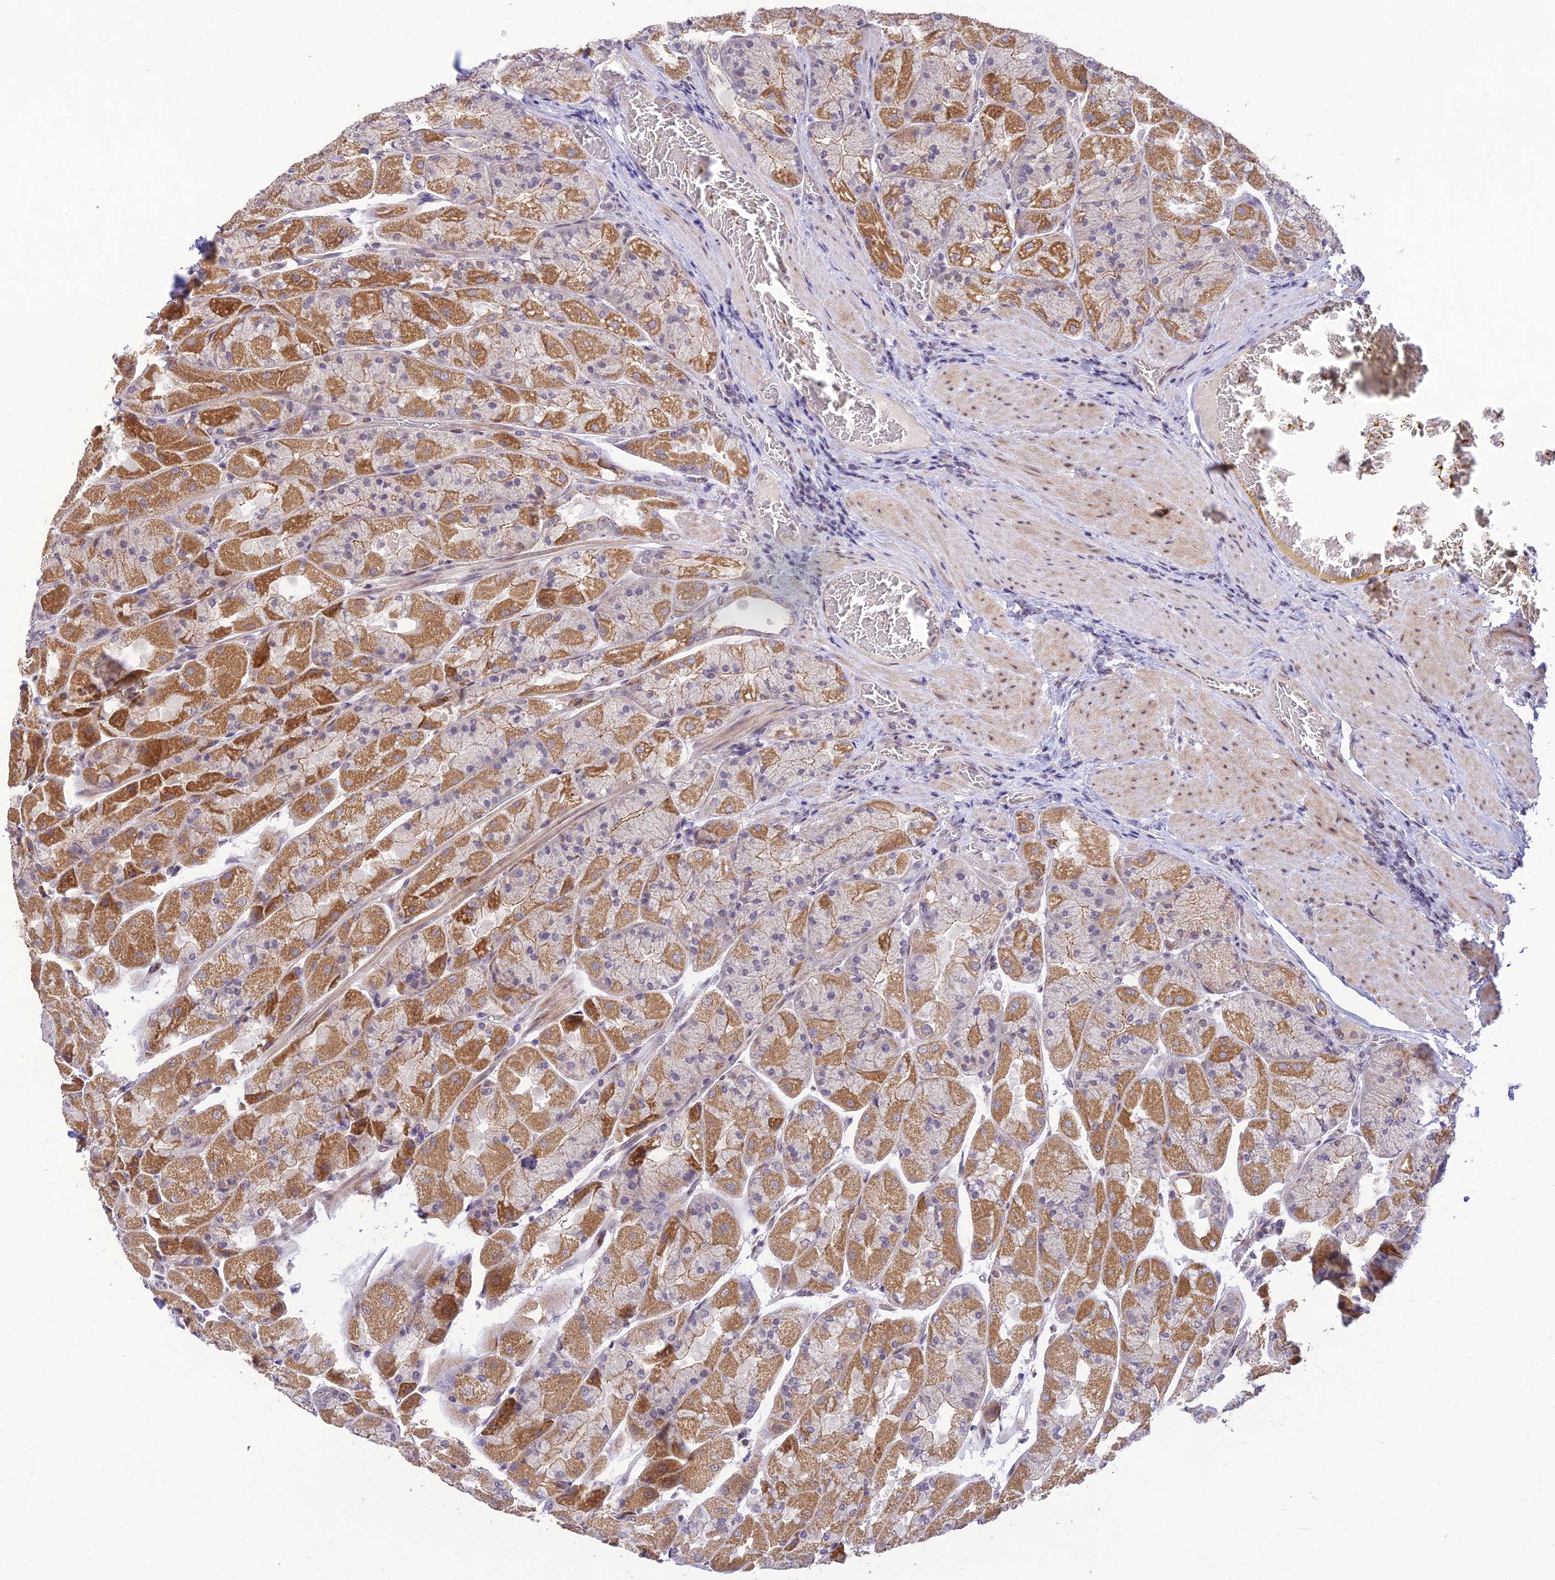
{"staining": {"intensity": "moderate", "quantity": ">75%", "location": "cytoplasmic/membranous,nuclear"}, "tissue": "stomach", "cell_type": "Glandular cells", "image_type": "normal", "snomed": [{"axis": "morphology", "description": "Normal tissue, NOS"}, {"axis": "topography", "description": "Stomach"}], "caption": "Immunohistochemical staining of benign stomach reveals >75% levels of moderate cytoplasmic/membranous,nuclear protein positivity in about >75% of glandular cells.", "gene": "MICOS13", "patient": {"sex": "female", "age": 61}}